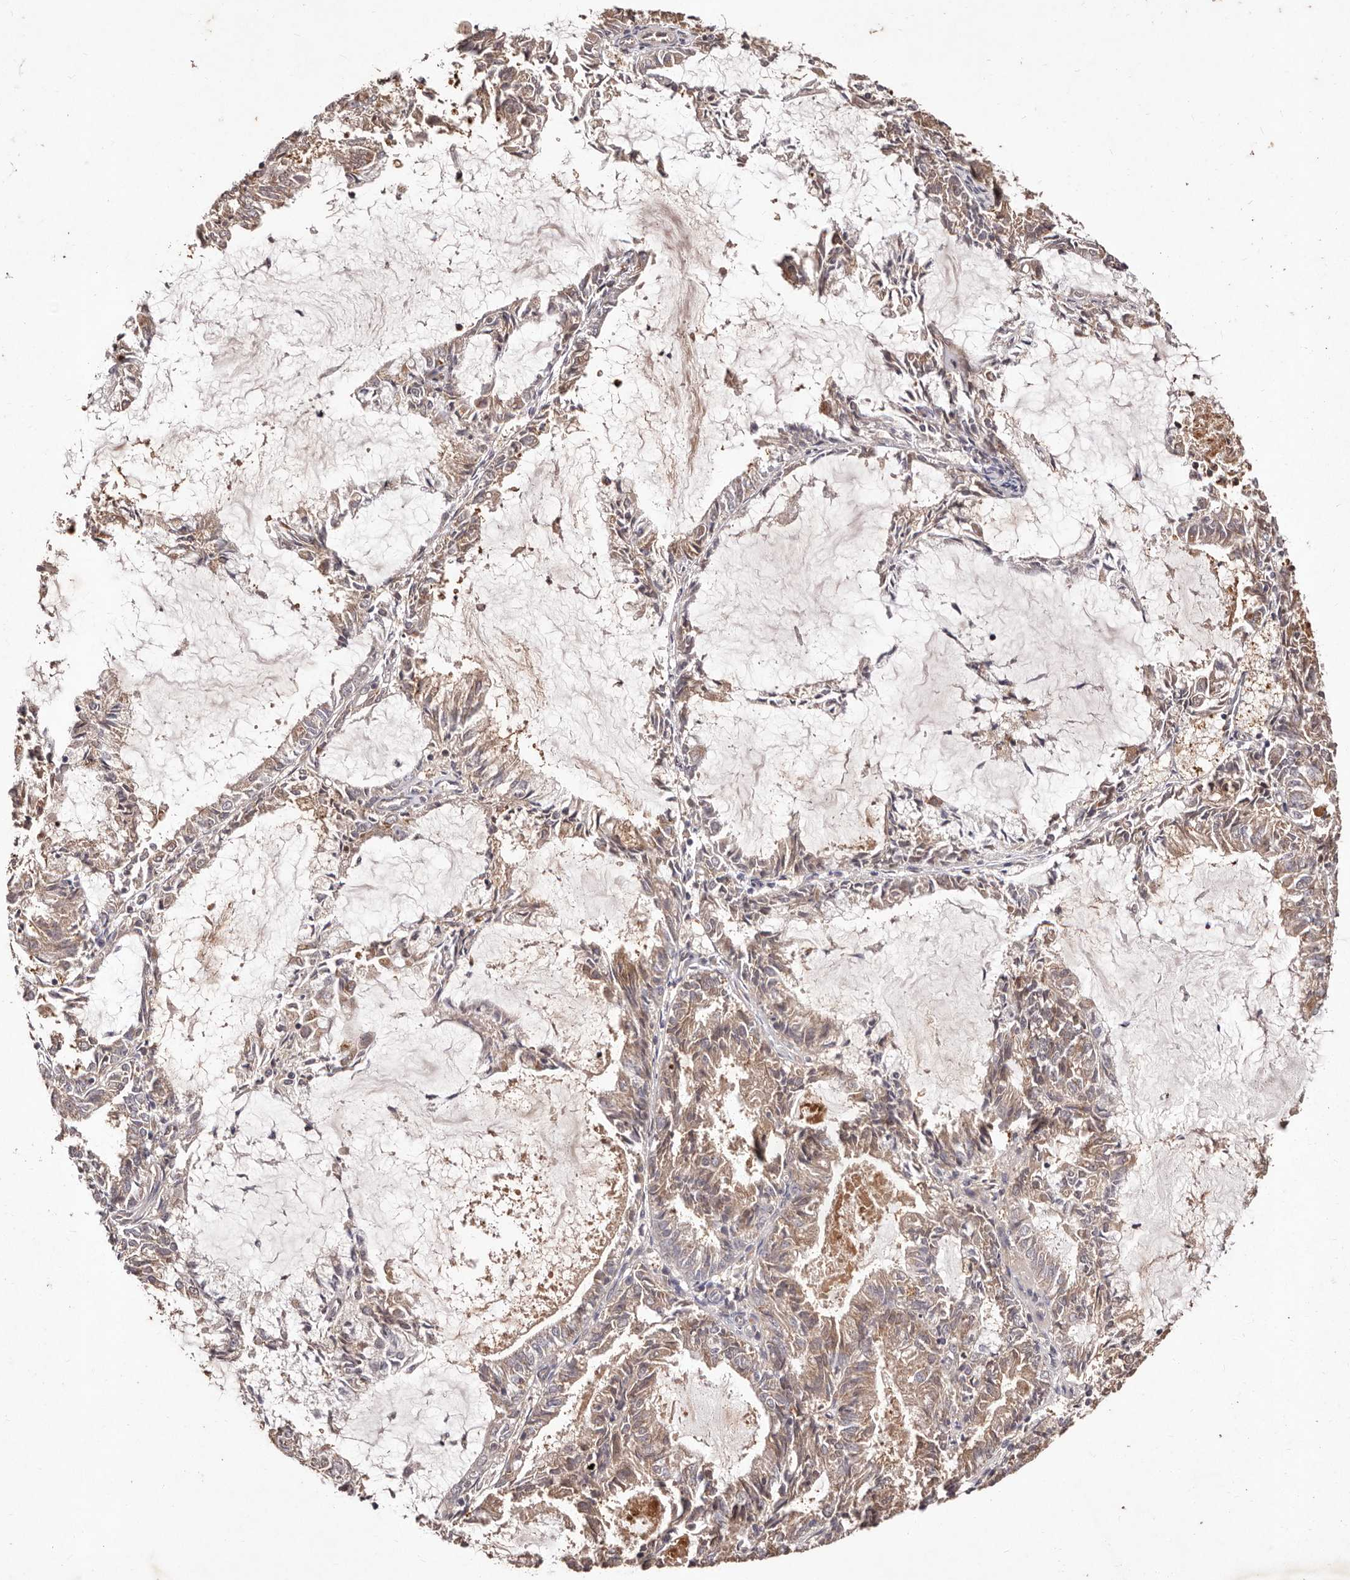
{"staining": {"intensity": "weak", "quantity": ">75%", "location": "cytoplasmic/membranous"}, "tissue": "endometrial cancer", "cell_type": "Tumor cells", "image_type": "cancer", "snomed": [{"axis": "morphology", "description": "Adenocarcinoma, NOS"}, {"axis": "topography", "description": "Endometrium"}], "caption": "Immunohistochemistry image of neoplastic tissue: adenocarcinoma (endometrial) stained using IHC shows low levels of weak protein expression localized specifically in the cytoplasmic/membranous of tumor cells, appearing as a cytoplasmic/membranous brown color.", "gene": "CCL14", "patient": {"sex": "female", "age": 57}}